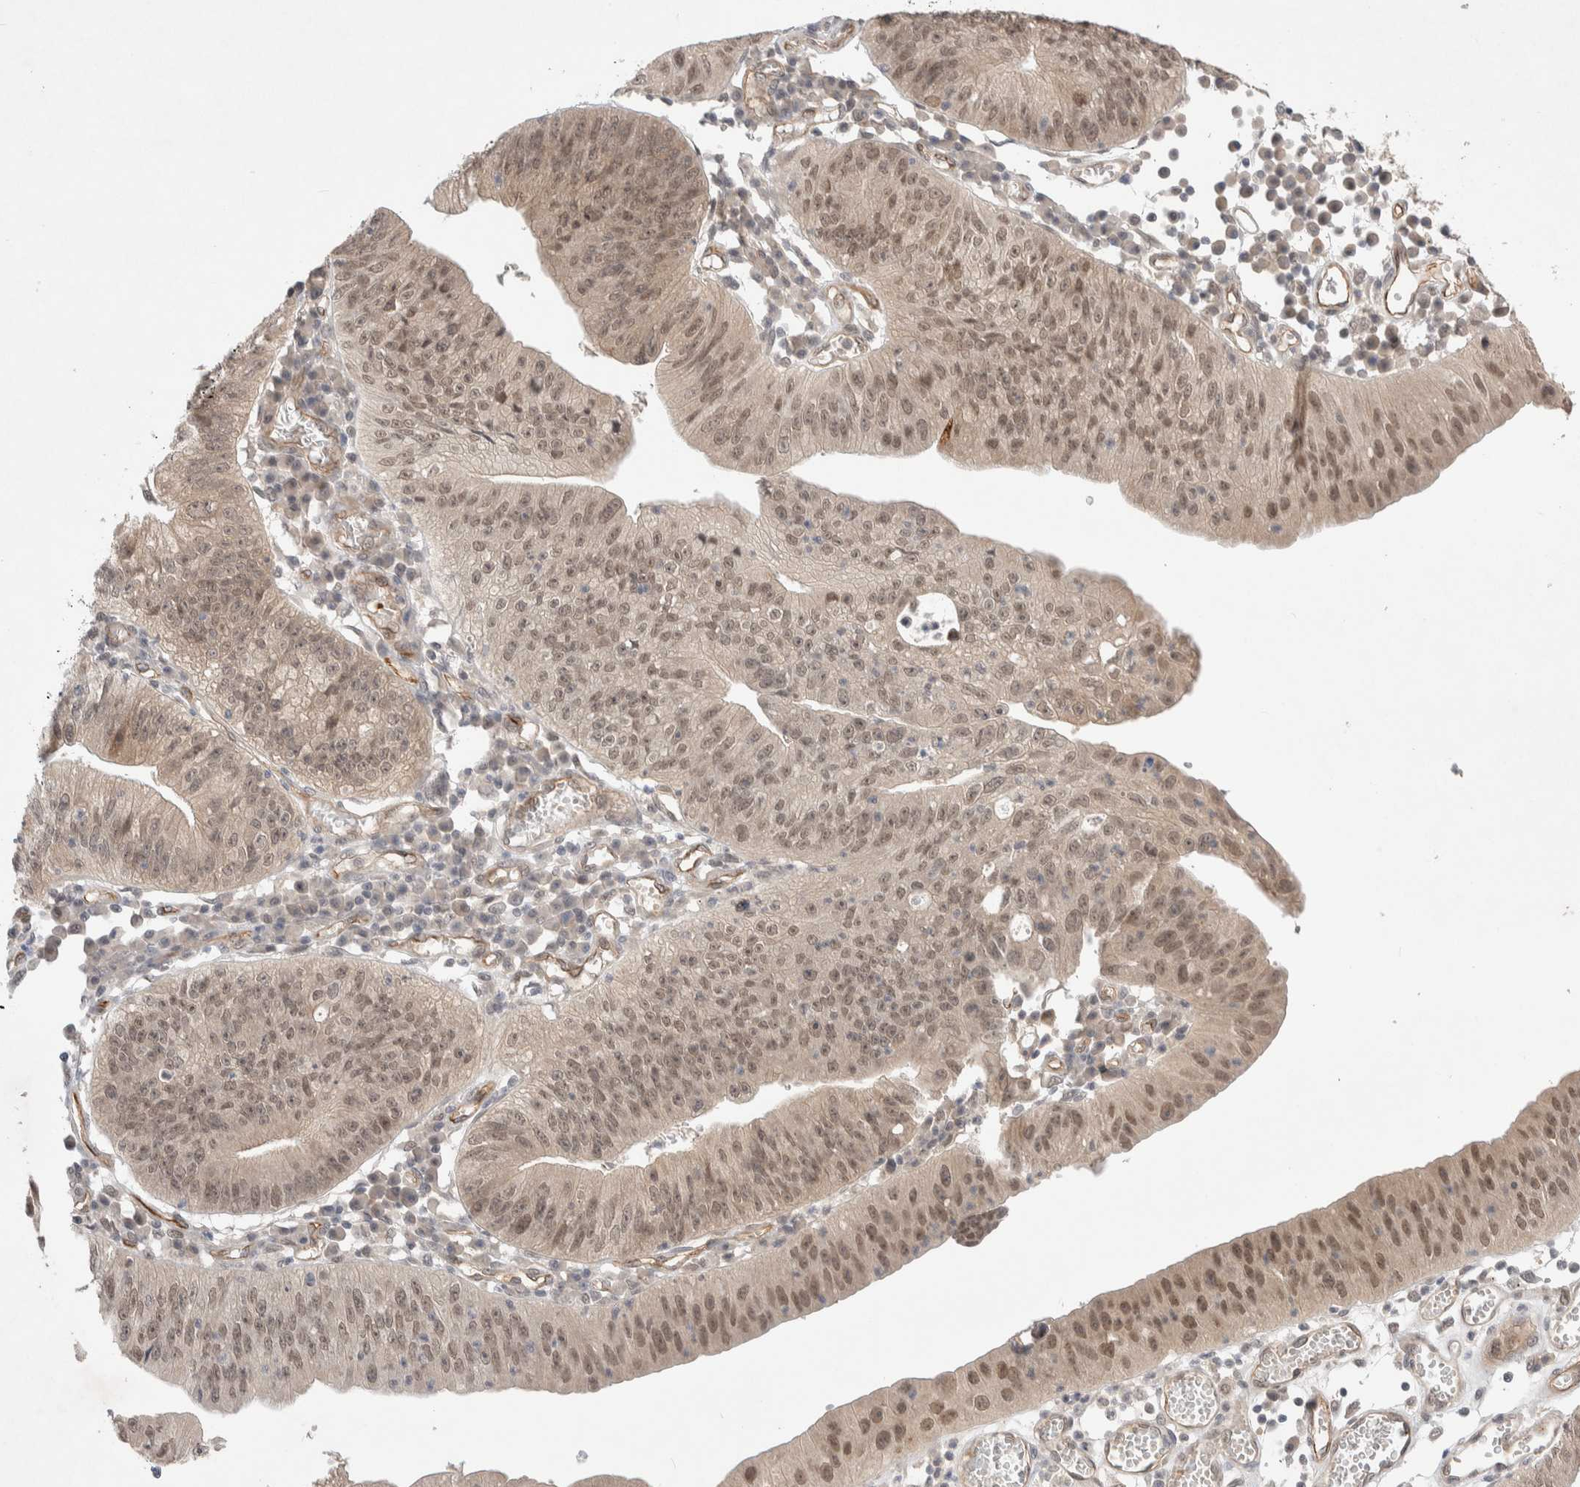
{"staining": {"intensity": "moderate", "quantity": "25%-75%", "location": "nuclear"}, "tissue": "stomach cancer", "cell_type": "Tumor cells", "image_type": "cancer", "snomed": [{"axis": "morphology", "description": "Adenocarcinoma, NOS"}, {"axis": "topography", "description": "Stomach"}], "caption": "Protein staining of stomach cancer tissue reveals moderate nuclear staining in about 25%-75% of tumor cells.", "gene": "ZNF704", "patient": {"sex": "male", "age": 59}}